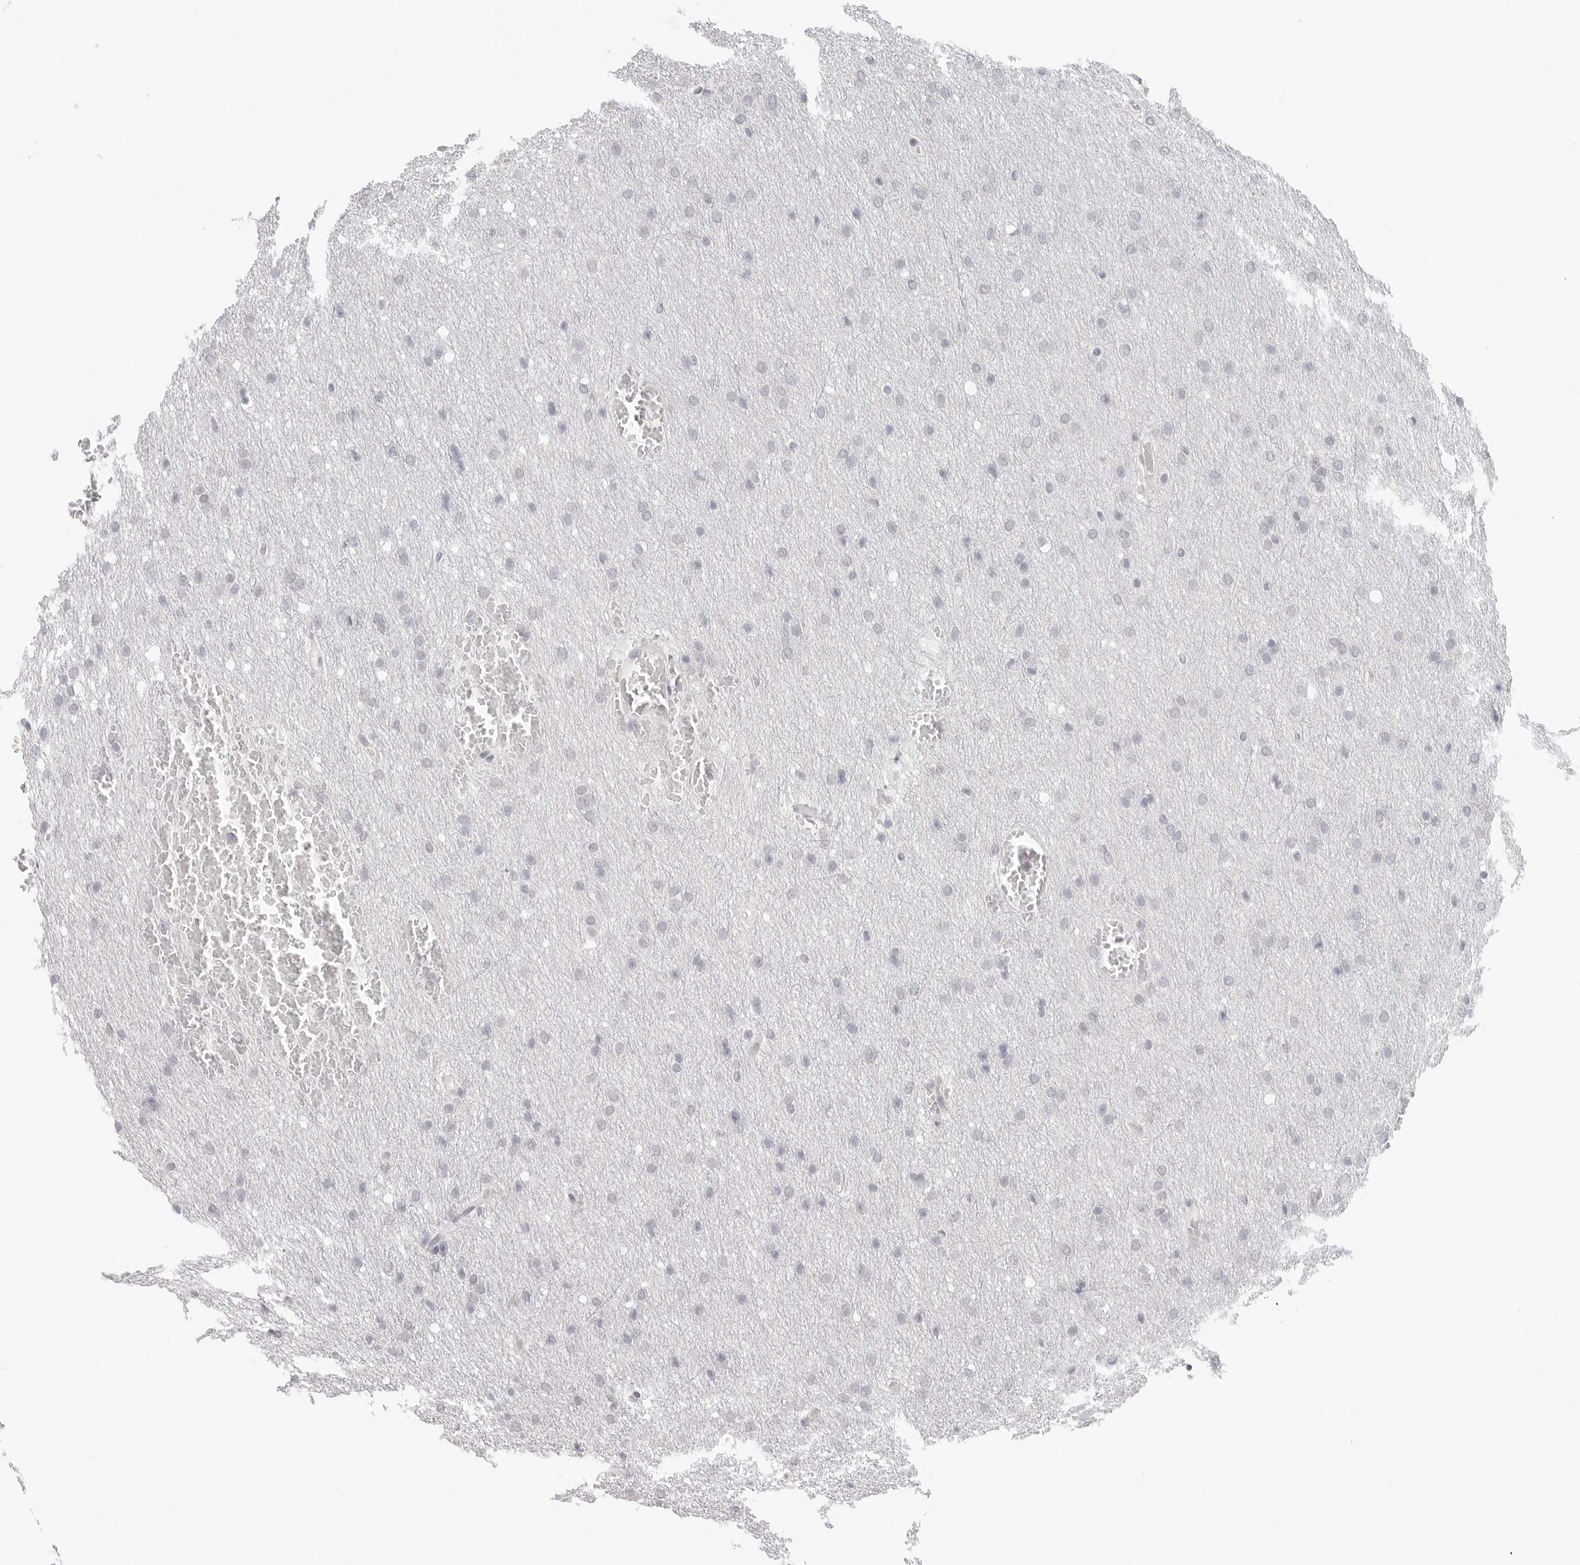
{"staining": {"intensity": "negative", "quantity": "none", "location": "none"}, "tissue": "glioma", "cell_type": "Tumor cells", "image_type": "cancer", "snomed": [{"axis": "morphology", "description": "Glioma, malignant, Low grade"}, {"axis": "topography", "description": "Brain"}], "caption": "The image shows no significant staining in tumor cells of low-grade glioma (malignant).", "gene": "KLK11", "patient": {"sex": "female", "age": 37}}